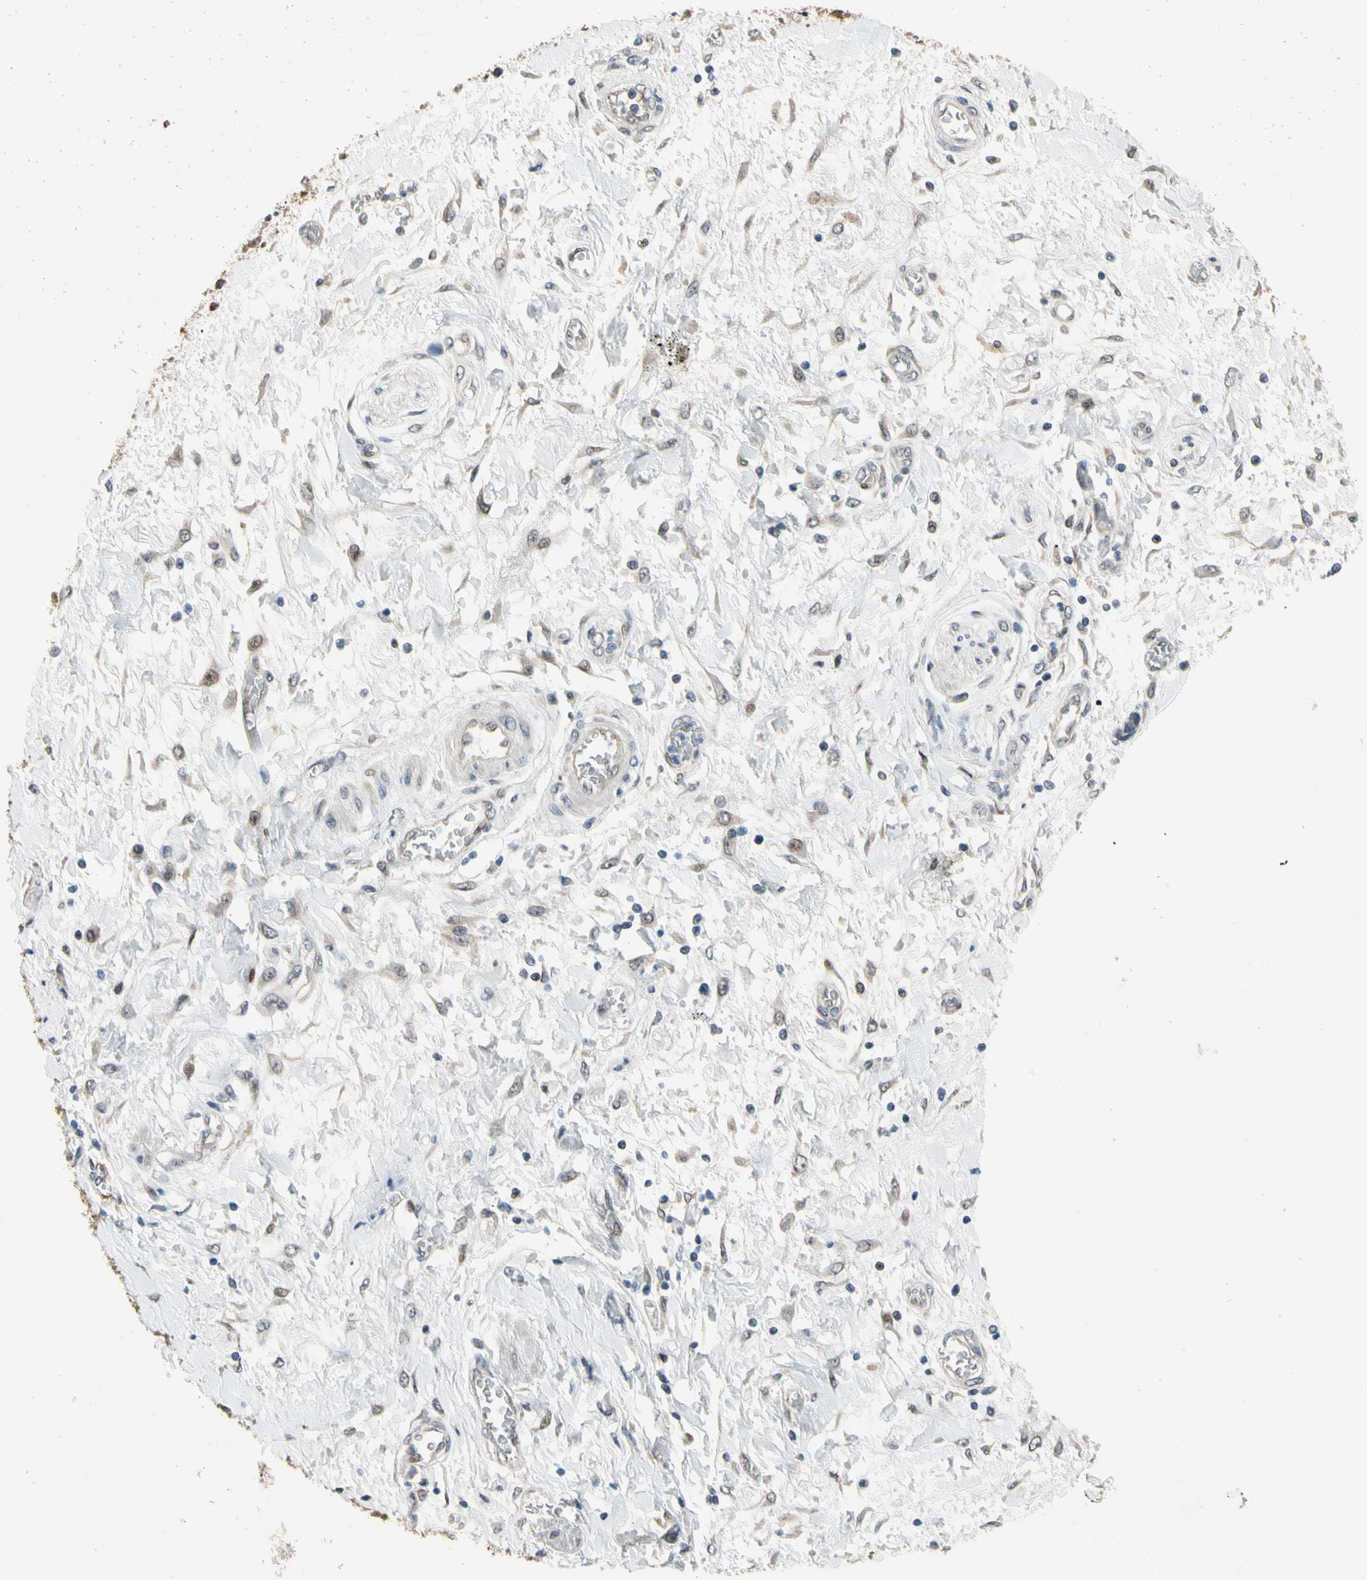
{"staining": {"intensity": "moderate", "quantity": ">75%", "location": "cytoplasmic/membranous"}, "tissue": "pancreatic cancer", "cell_type": "Tumor cells", "image_type": "cancer", "snomed": [{"axis": "morphology", "description": "Adenocarcinoma, NOS"}, {"axis": "topography", "description": "Pancreas"}], "caption": "Tumor cells show medium levels of moderate cytoplasmic/membranous staining in about >75% of cells in pancreatic cancer (adenocarcinoma).", "gene": "ZNF184", "patient": {"sex": "female", "age": 70}}